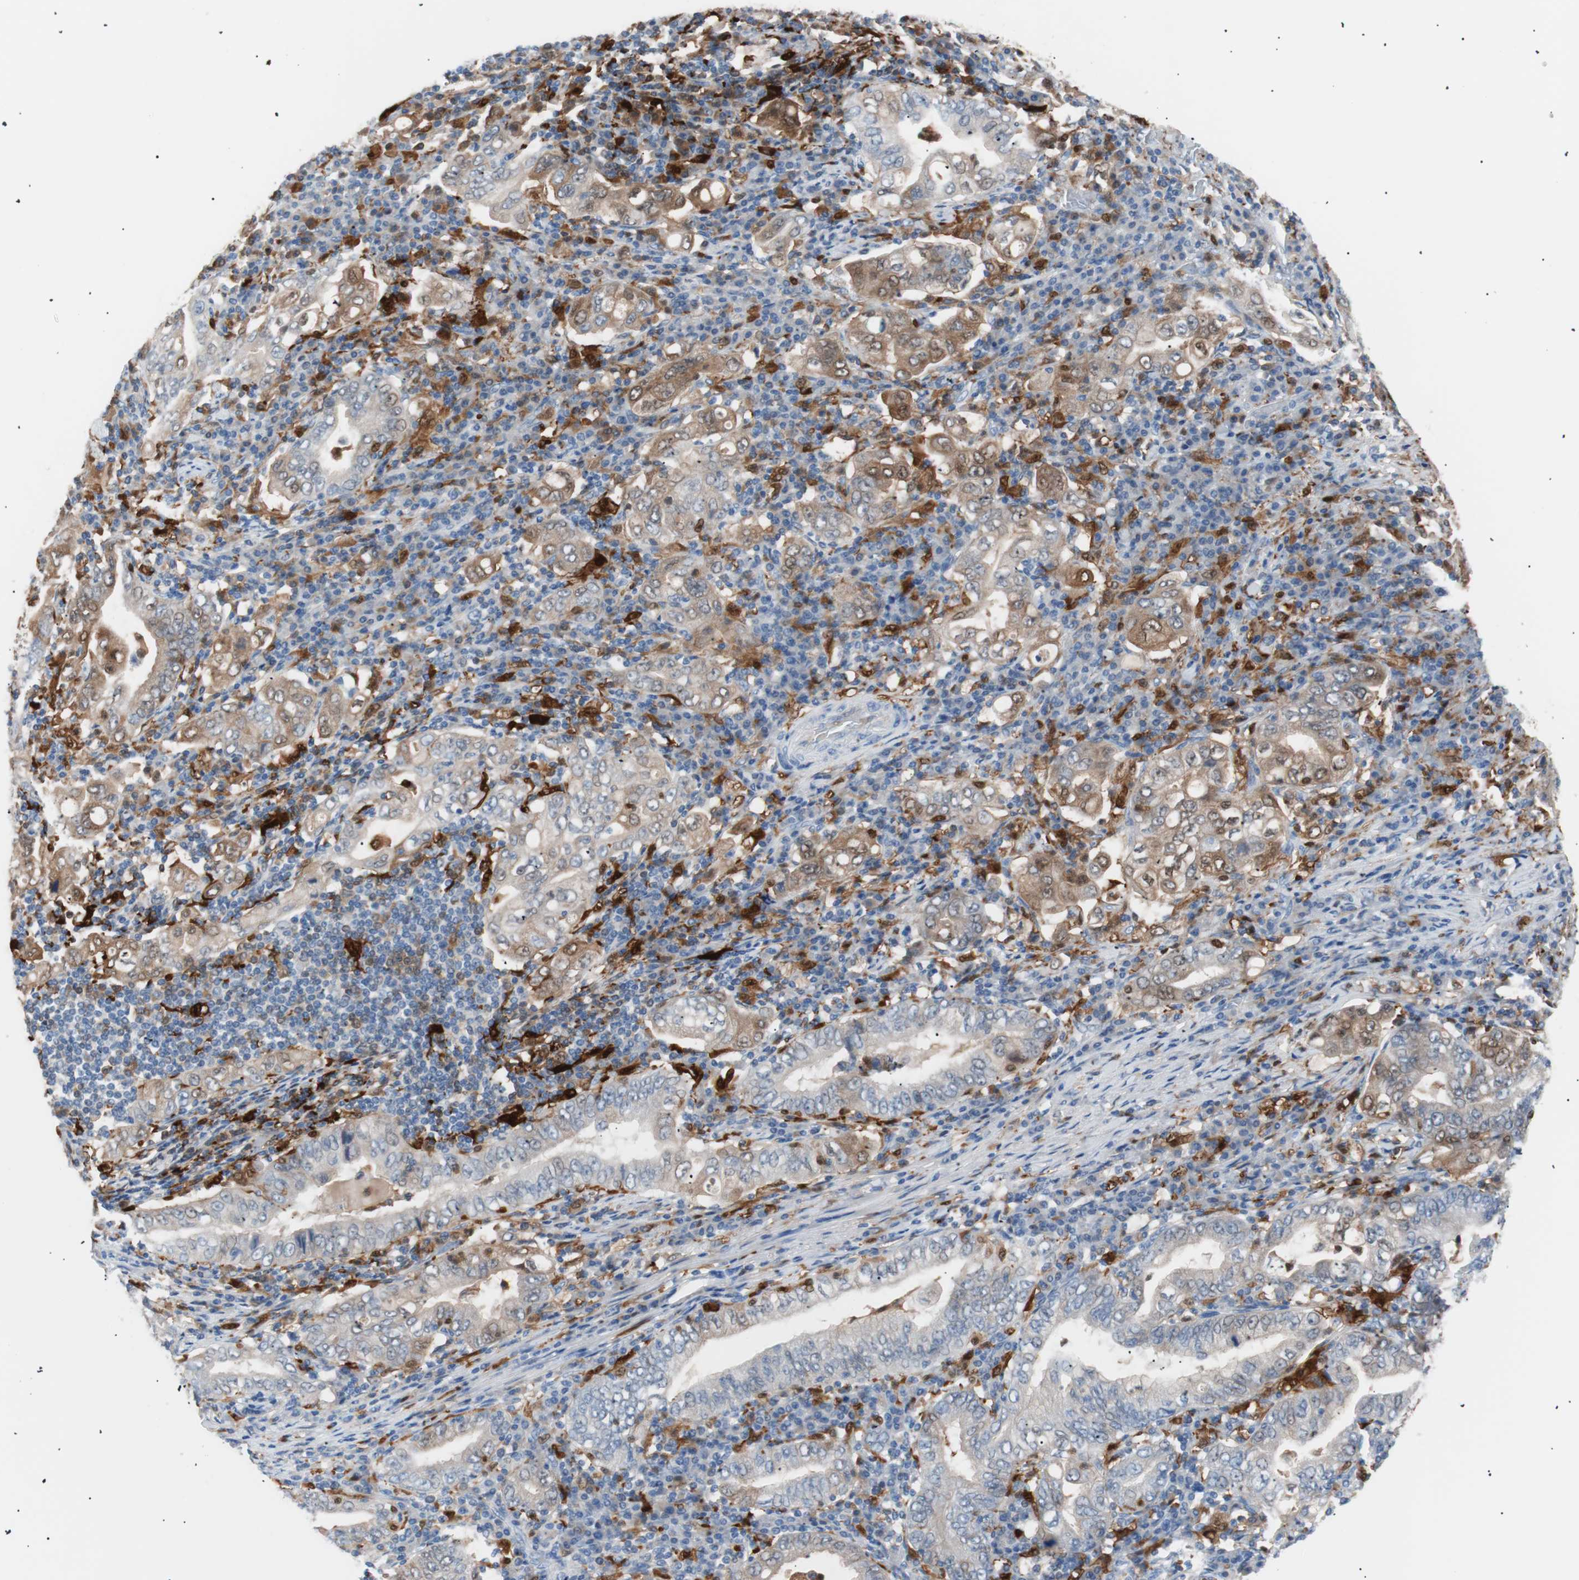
{"staining": {"intensity": "moderate", "quantity": ">75%", "location": "cytoplasmic/membranous"}, "tissue": "stomach cancer", "cell_type": "Tumor cells", "image_type": "cancer", "snomed": [{"axis": "morphology", "description": "Normal tissue, NOS"}, {"axis": "morphology", "description": "Adenocarcinoma, NOS"}, {"axis": "topography", "description": "Esophagus"}, {"axis": "topography", "description": "Stomach, upper"}, {"axis": "topography", "description": "Peripheral nerve tissue"}], "caption": "Protein positivity by IHC demonstrates moderate cytoplasmic/membranous expression in about >75% of tumor cells in stomach cancer (adenocarcinoma). The protein of interest is shown in brown color, while the nuclei are stained blue.", "gene": "IL18", "patient": {"sex": "male", "age": 62}}